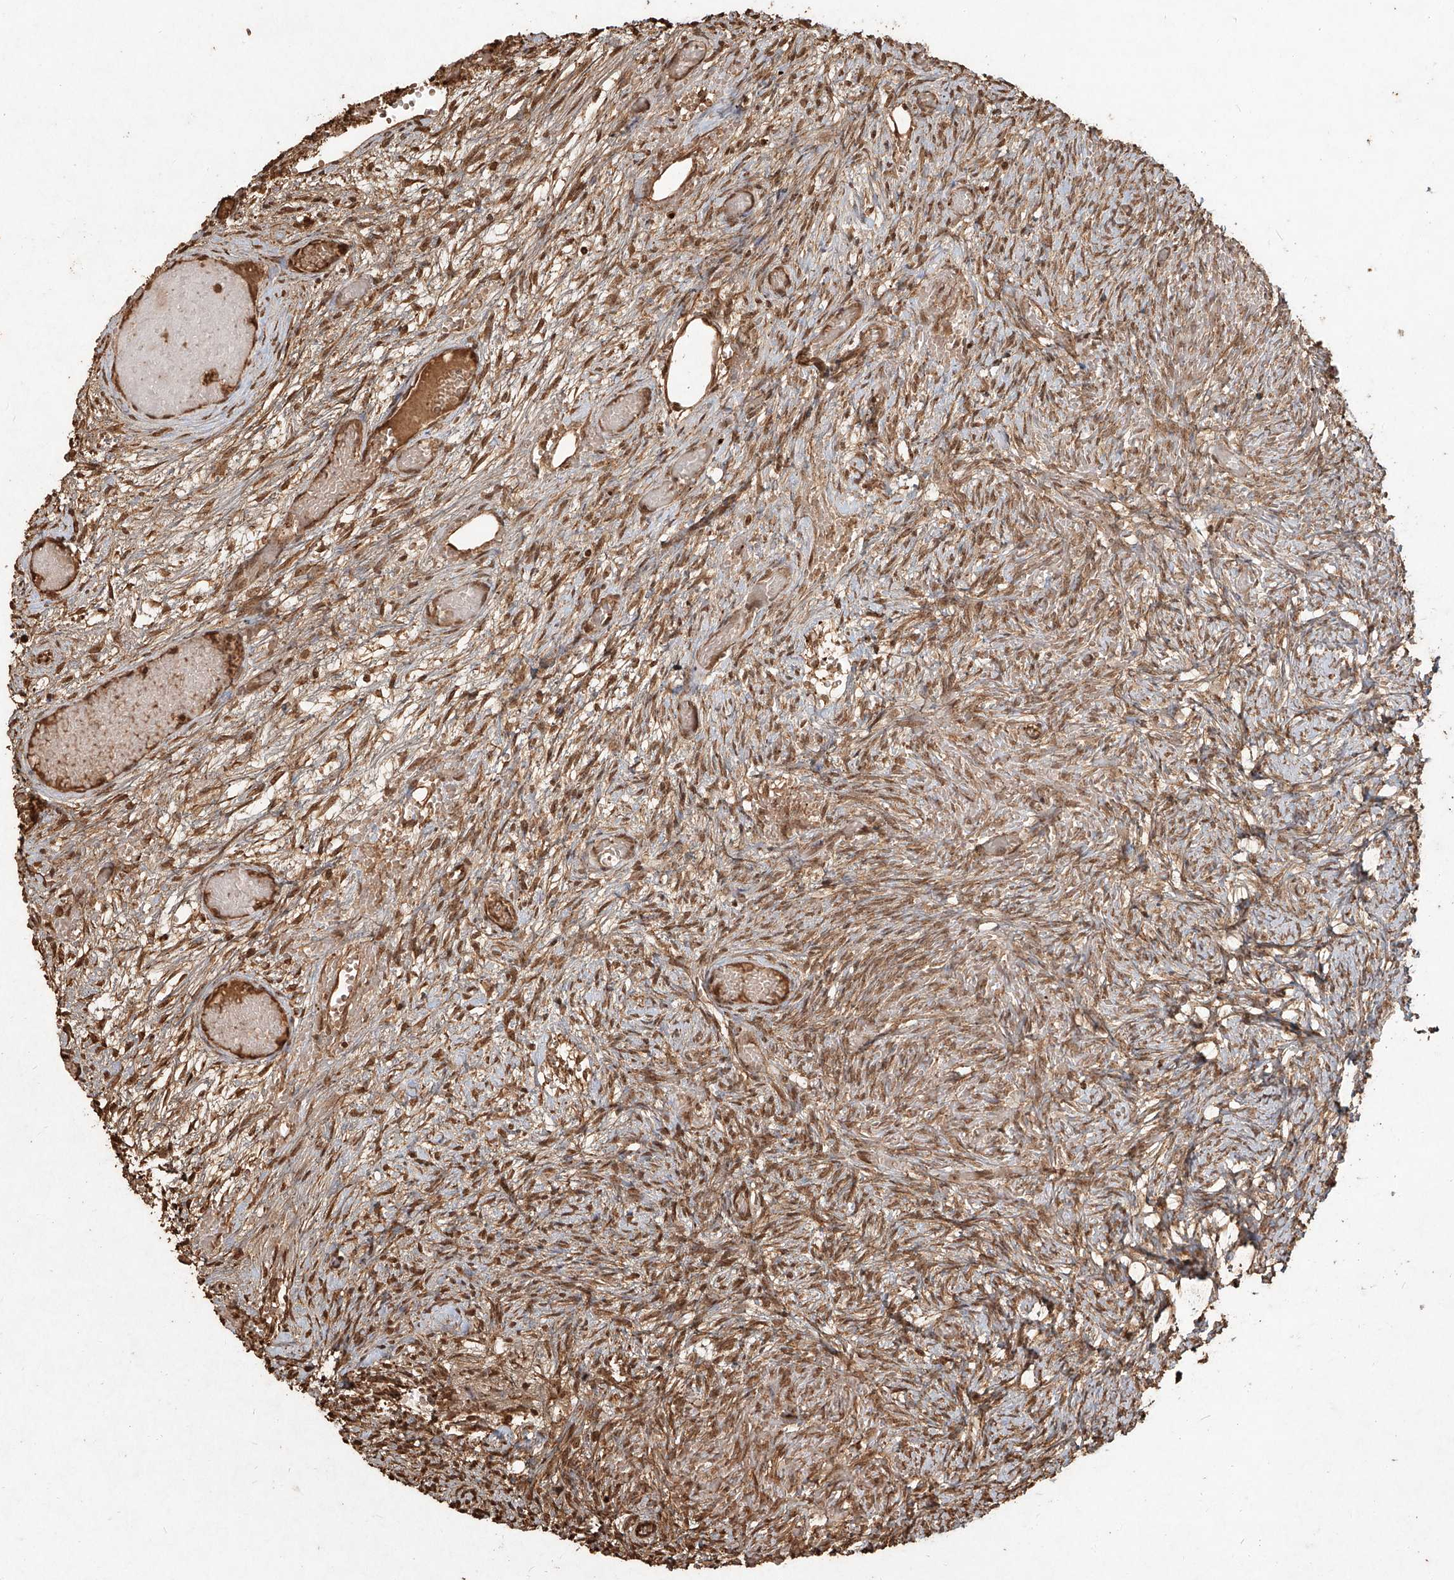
{"staining": {"intensity": "moderate", "quantity": ">75%", "location": "cytoplasmic/membranous,nuclear"}, "tissue": "ovary", "cell_type": "Ovarian stroma cells", "image_type": "normal", "snomed": [{"axis": "morphology", "description": "Adenocarcinoma, NOS"}, {"axis": "topography", "description": "Endometrium"}], "caption": "Brown immunohistochemical staining in normal ovary demonstrates moderate cytoplasmic/membranous,nuclear staining in about >75% of ovarian stroma cells.", "gene": "UBE2K", "patient": {"sex": "female", "age": 32}}